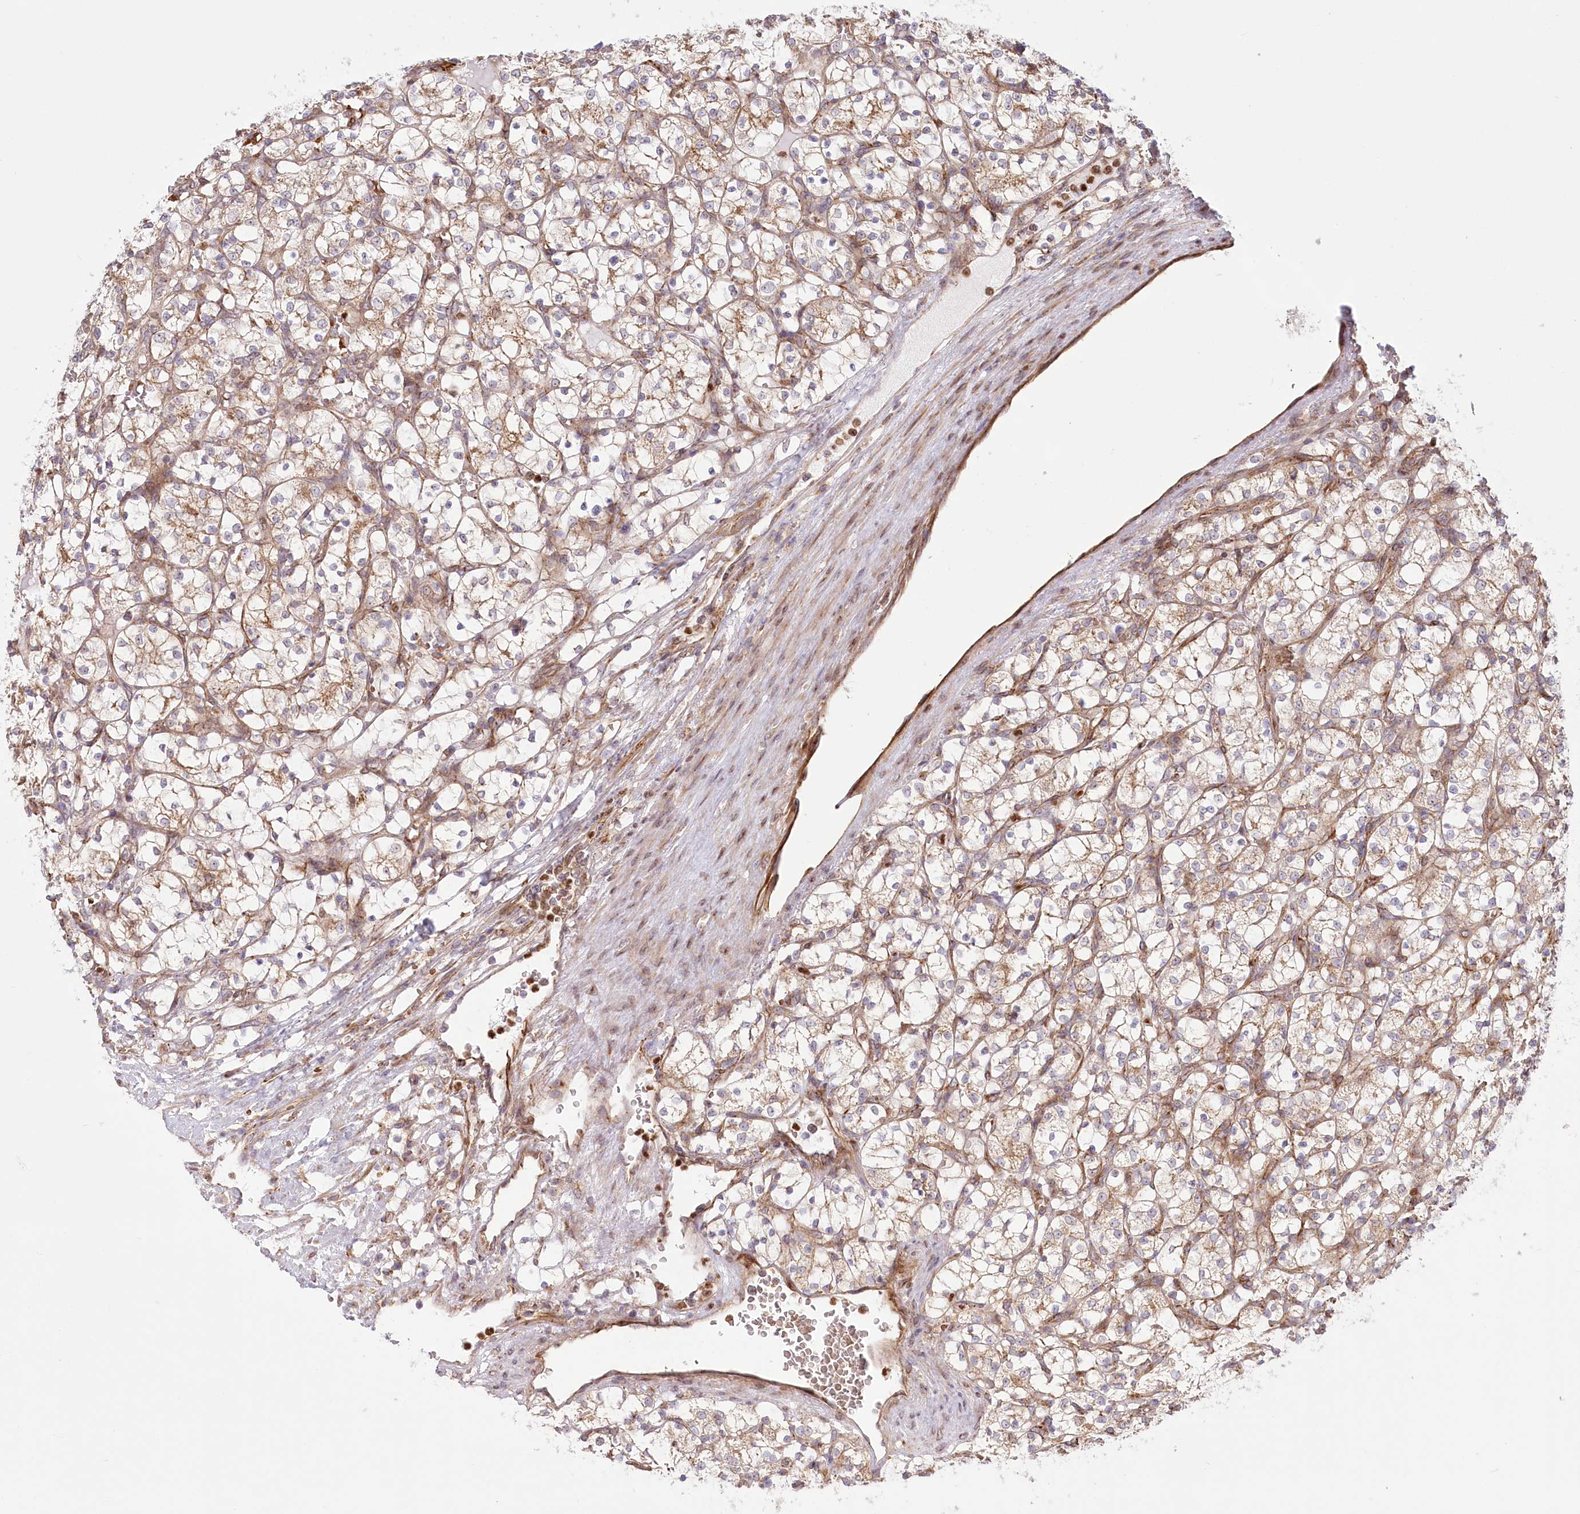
{"staining": {"intensity": "weak", "quantity": ">75%", "location": "cytoplasmic/membranous"}, "tissue": "renal cancer", "cell_type": "Tumor cells", "image_type": "cancer", "snomed": [{"axis": "morphology", "description": "Adenocarcinoma, NOS"}, {"axis": "topography", "description": "Kidney"}], "caption": "High-power microscopy captured an immunohistochemistry (IHC) photomicrograph of renal cancer, revealing weak cytoplasmic/membranous staining in about >75% of tumor cells.", "gene": "COMMD3", "patient": {"sex": "female", "age": 69}}